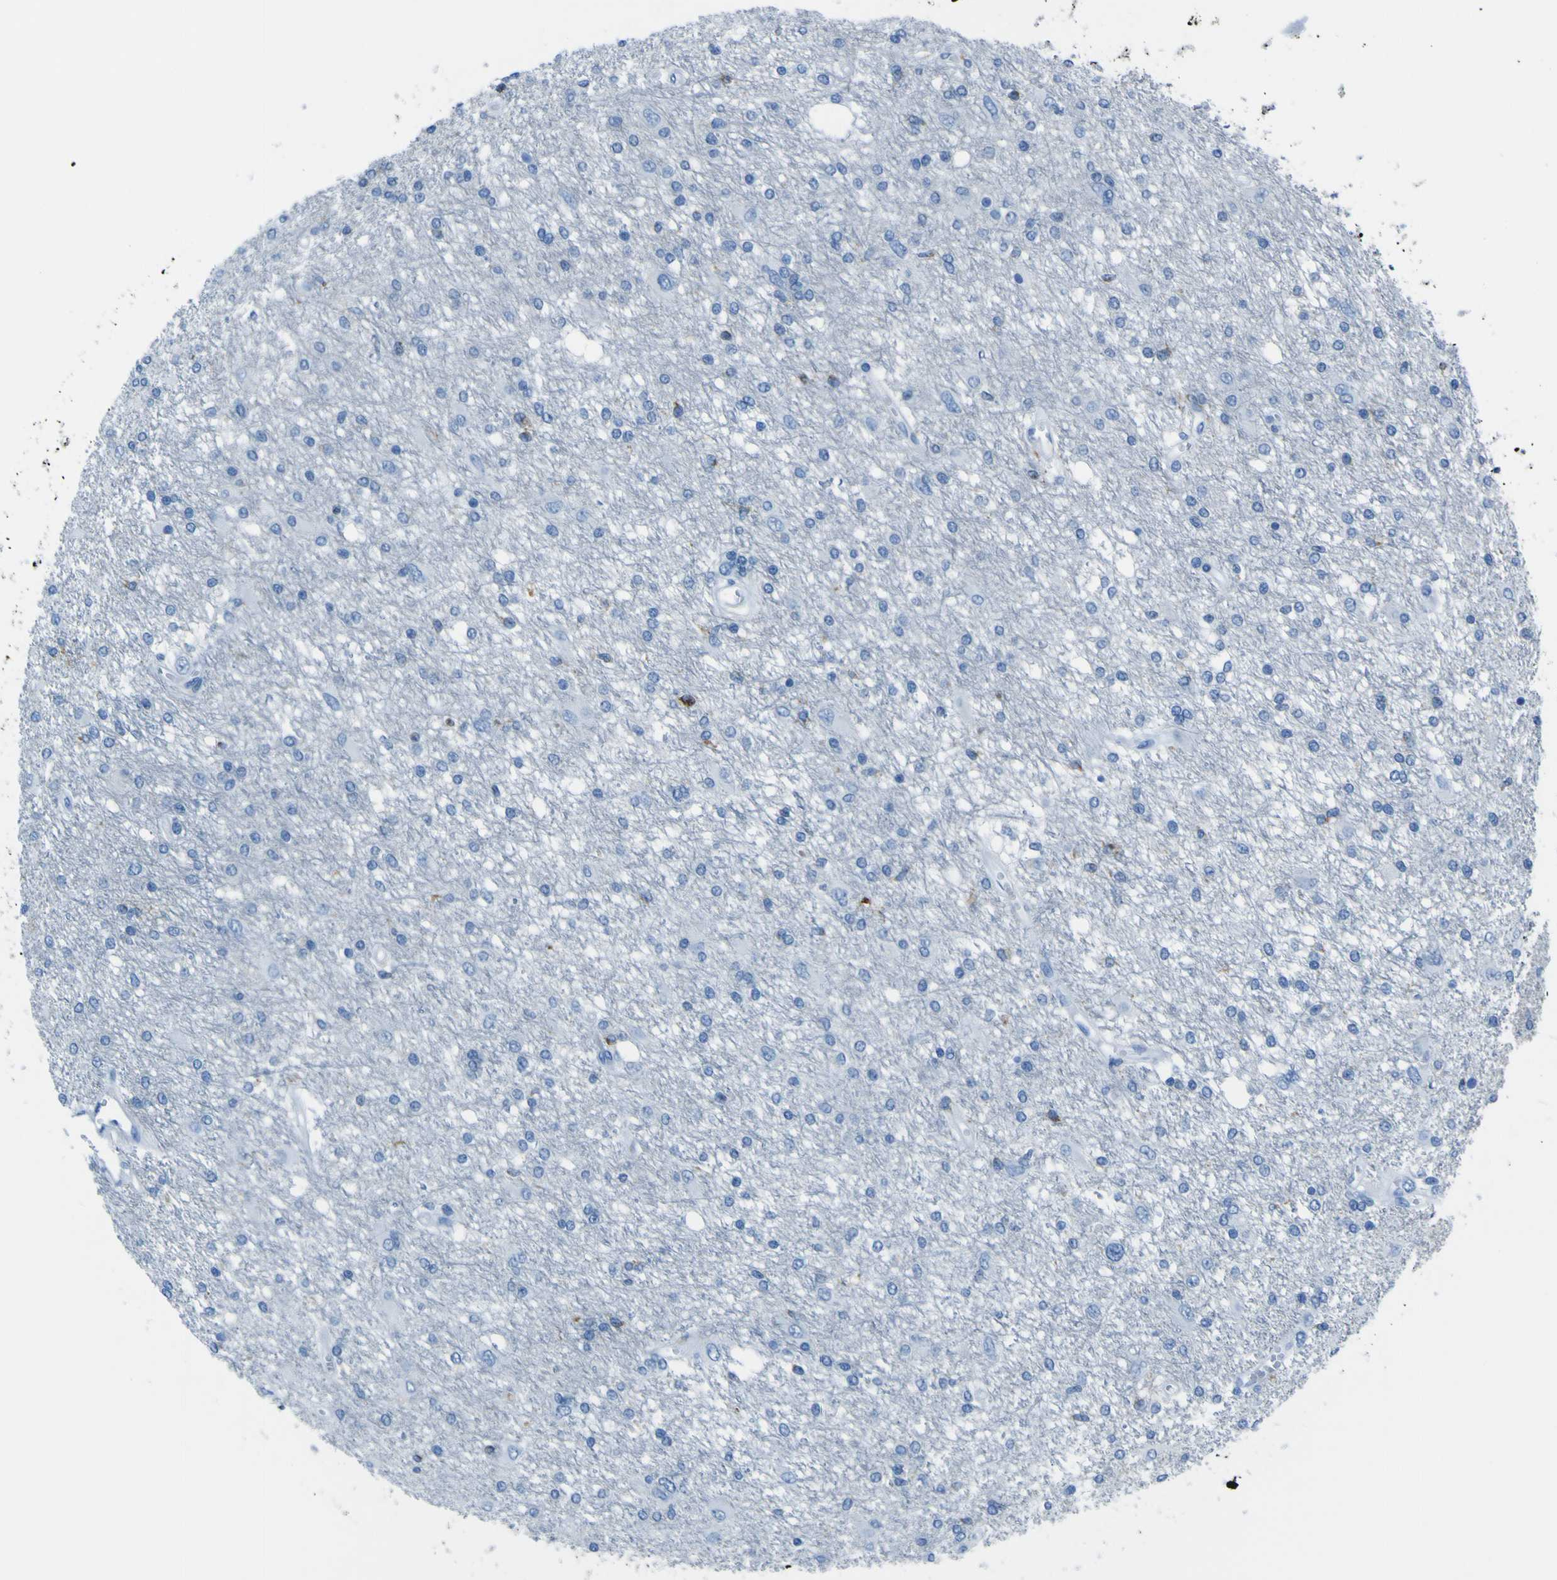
{"staining": {"intensity": "moderate", "quantity": "<25%", "location": "cytoplasmic/membranous"}, "tissue": "glioma", "cell_type": "Tumor cells", "image_type": "cancer", "snomed": [{"axis": "morphology", "description": "Glioma, malignant, High grade"}, {"axis": "topography", "description": "Brain"}], "caption": "High-power microscopy captured an IHC image of glioma, revealing moderate cytoplasmic/membranous positivity in about <25% of tumor cells. Ihc stains the protein in brown and the nuclei are stained blue.", "gene": "ACSL1", "patient": {"sex": "female", "age": 59}}